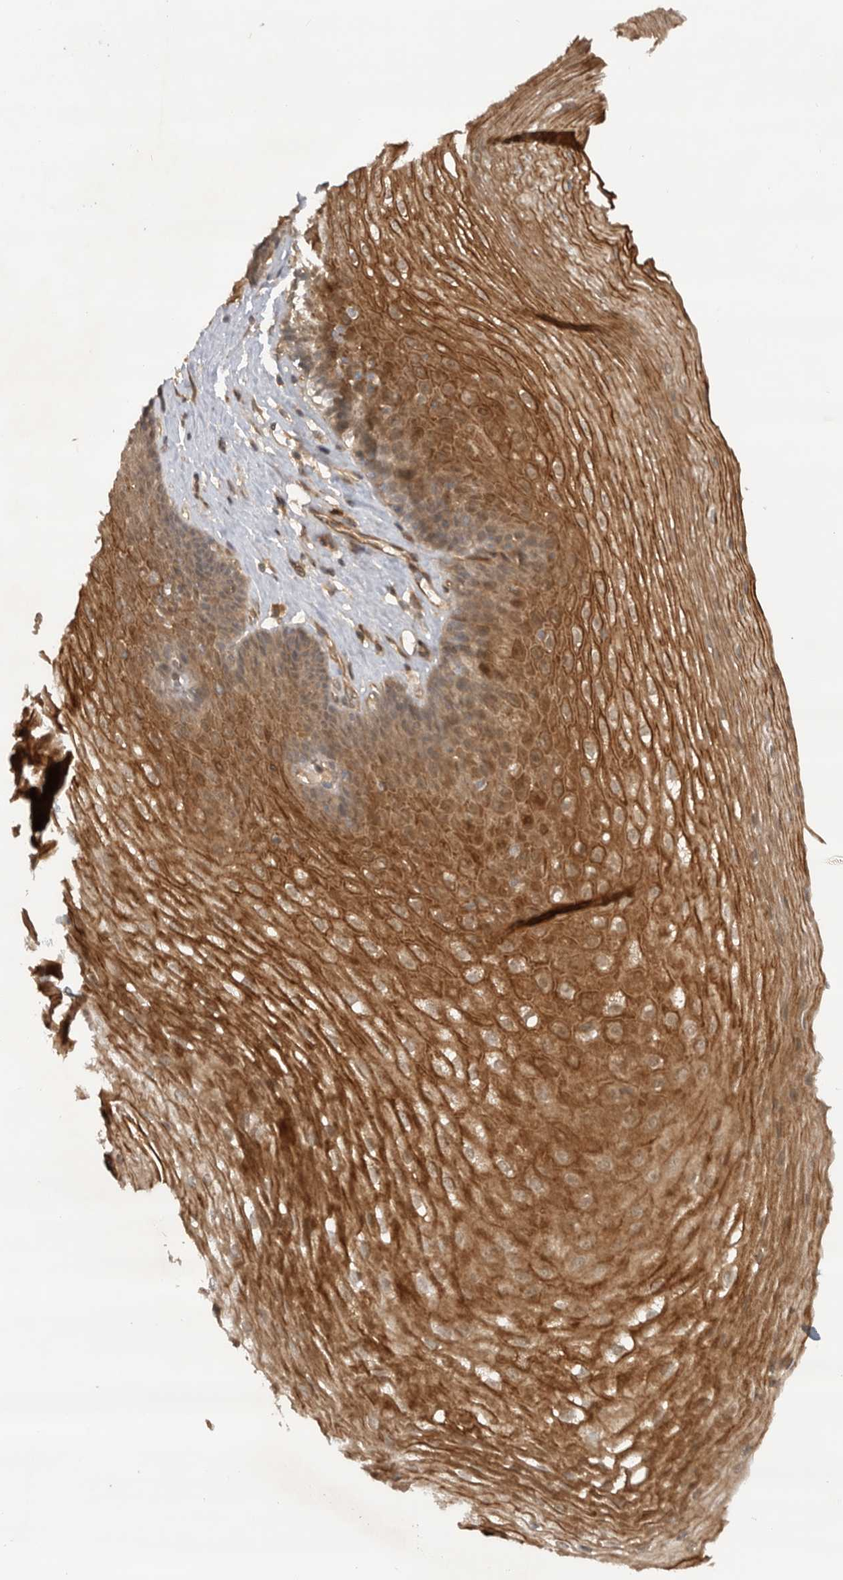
{"staining": {"intensity": "strong", "quantity": ">75%", "location": "cytoplasmic/membranous"}, "tissue": "esophagus", "cell_type": "Squamous epithelial cells", "image_type": "normal", "snomed": [{"axis": "morphology", "description": "Normal tissue, NOS"}, {"axis": "topography", "description": "Esophagus"}], "caption": "Immunohistochemical staining of benign human esophagus demonstrates >75% levels of strong cytoplasmic/membranous protein positivity in approximately >75% of squamous epithelial cells.", "gene": "DCAF8", "patient": {"sex": "female", "age": 66}}